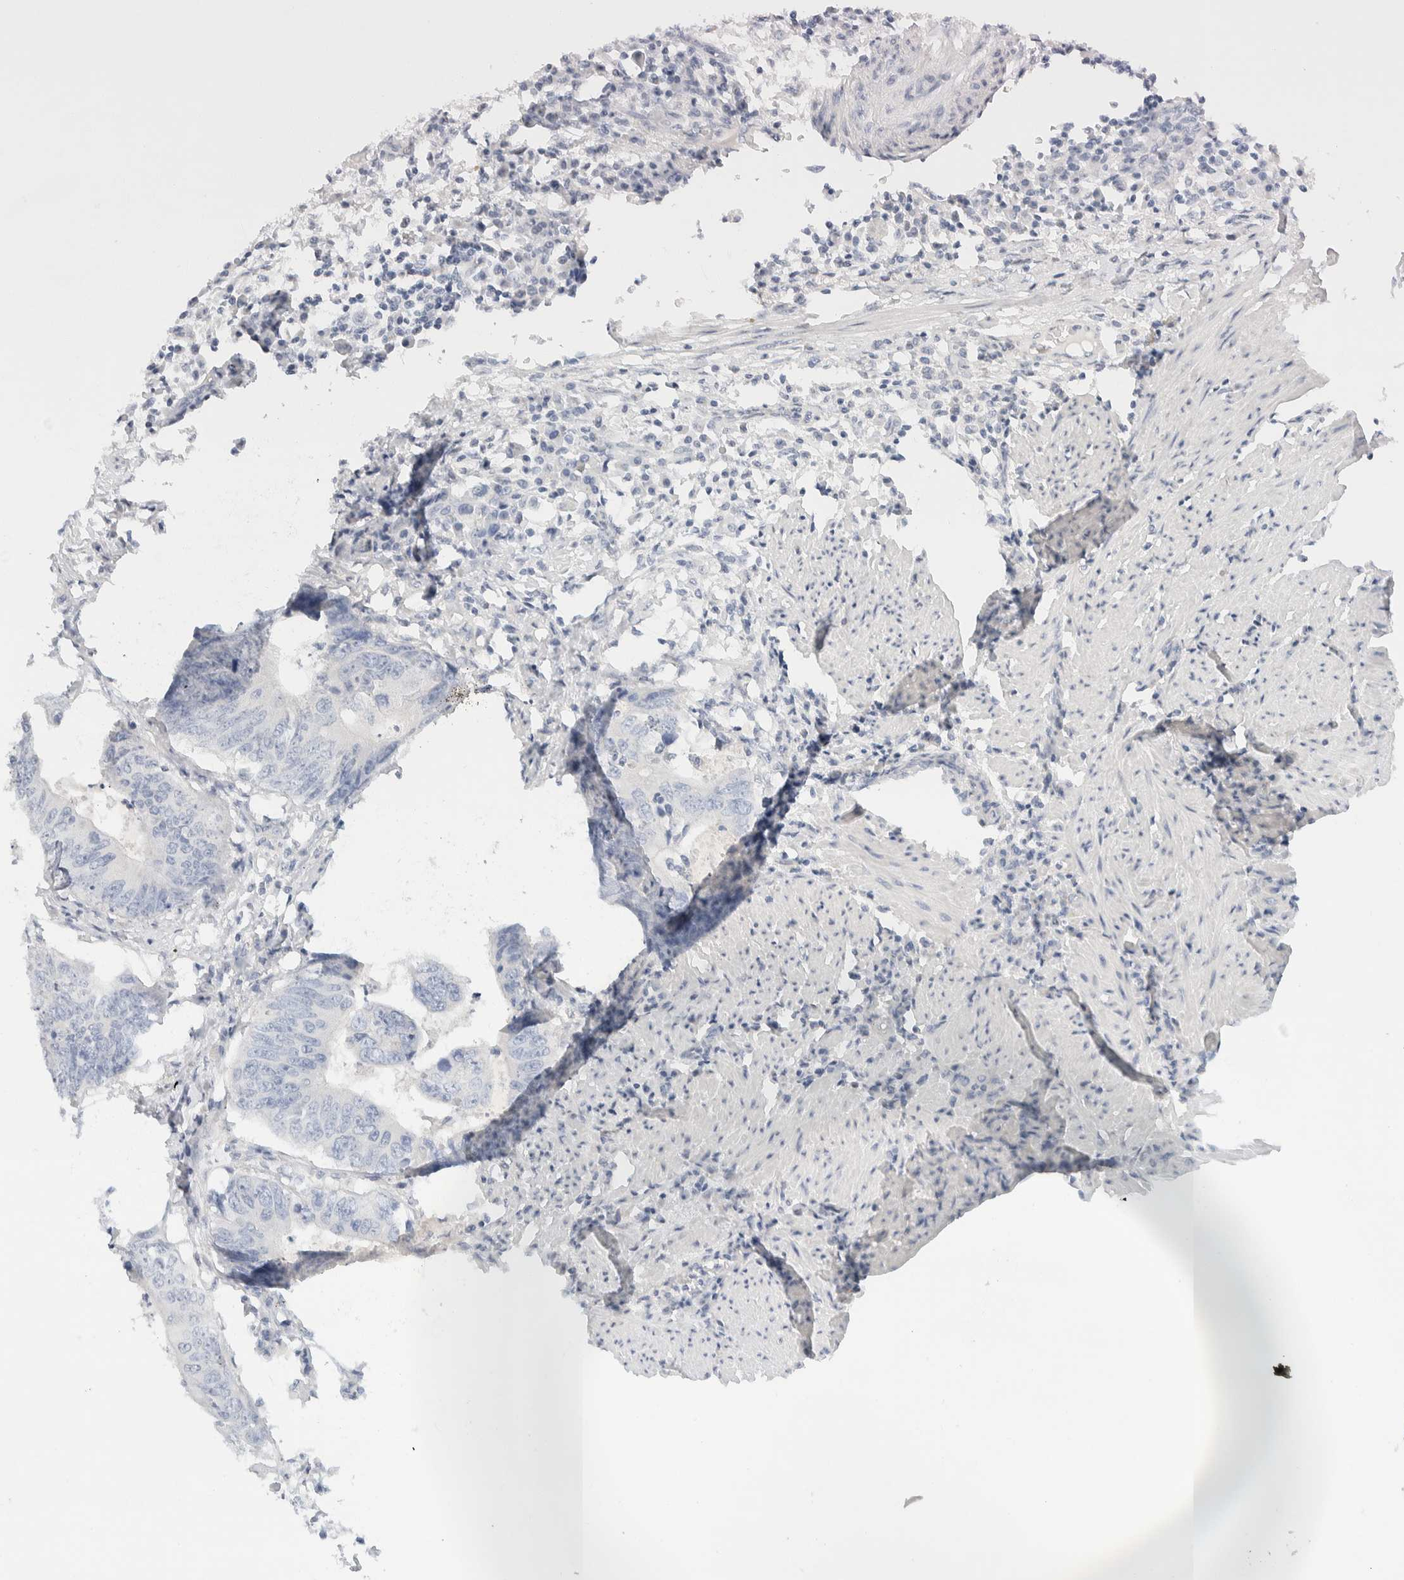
{"staining": {"intensity": "negative", "quantity": "none", "location": "none"}, "tissue": "colorectal cancer", "cell_type": "Tumor cells", "image_type": "cancer", "snomed": [{"axis": "morphology", "description": "Adenocarcinoma, NOS"}, {"axis": "topography", "description": "Colon"}], "caption": "Immunohistochemistry (IHC) histopathology image of neoplastic tissue: colorectal cancer stained with DAB (3,3'-diaminobenzidine) exhibits no significant protein staining in tumor cells.", "gene": "ALOX12B", "patient": {"sex": "male", "age": 56}}